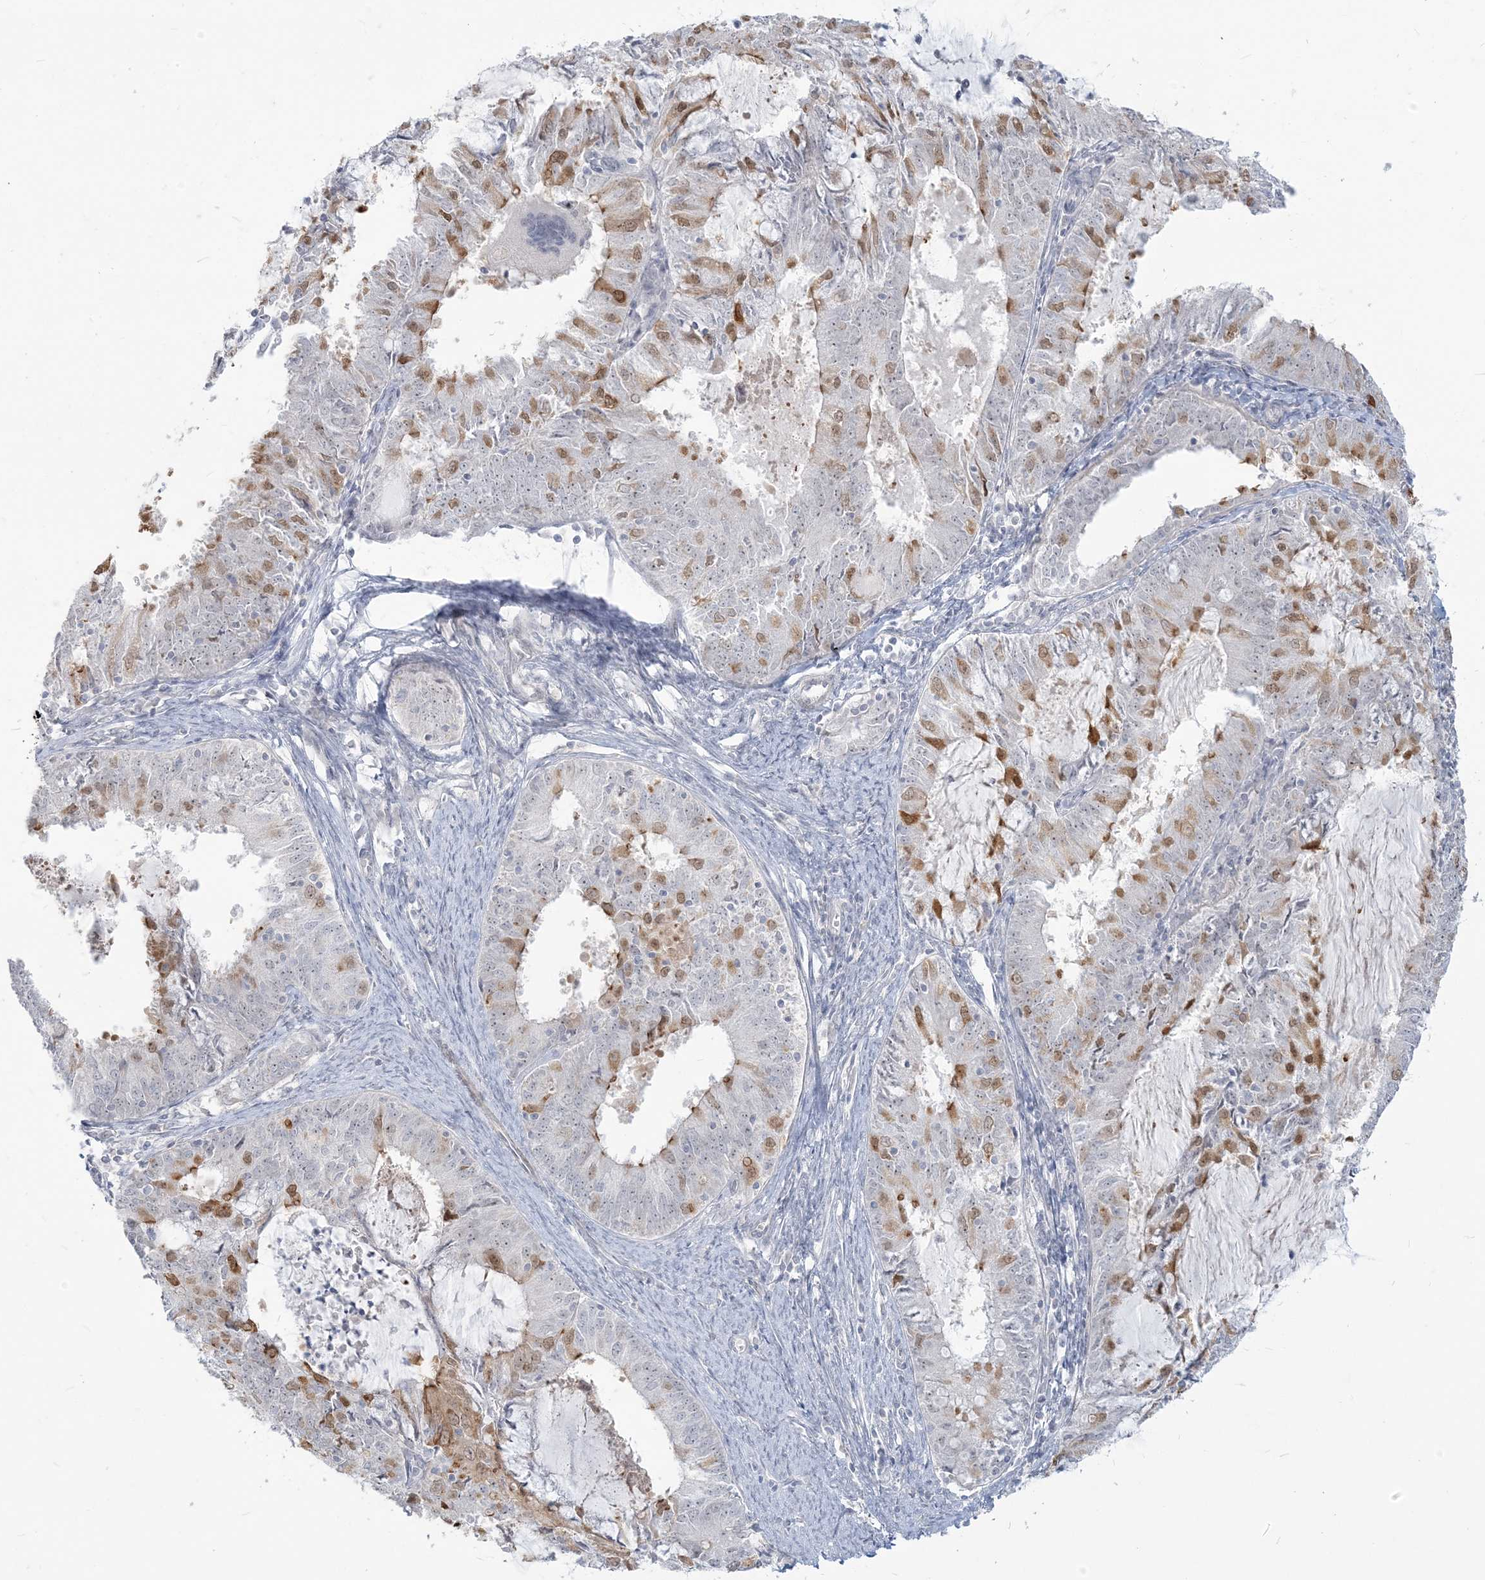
{"staining": {"intensity": "moderate", "quantity": "<25%", "location": "cytoplasmic/membranous,nuclear"}, "tissue": "endometrial cancer", "cell_type": "Tumor cells", "image_type": "cancer", "snomed": [{"axis": "morphology", "description": "Adenocarcinoma, NOS"}, {"axis": "topography", "description": "Endometrium"}], "caption": "Immunohistochemistry micrograph of neoplastic tissue: human endometrial cancer (adenocarcinoma) stained using immunohistochemistry exhibits low levels of moderate protein expression localized specifically in the cytoplasmic/membranous and nuclear of tumor cells, appearing as a cytoplasmic/membranous and nuclear brown color.", "gene": "SDAD1", "patient": {"sex": "female", "age": 57}}